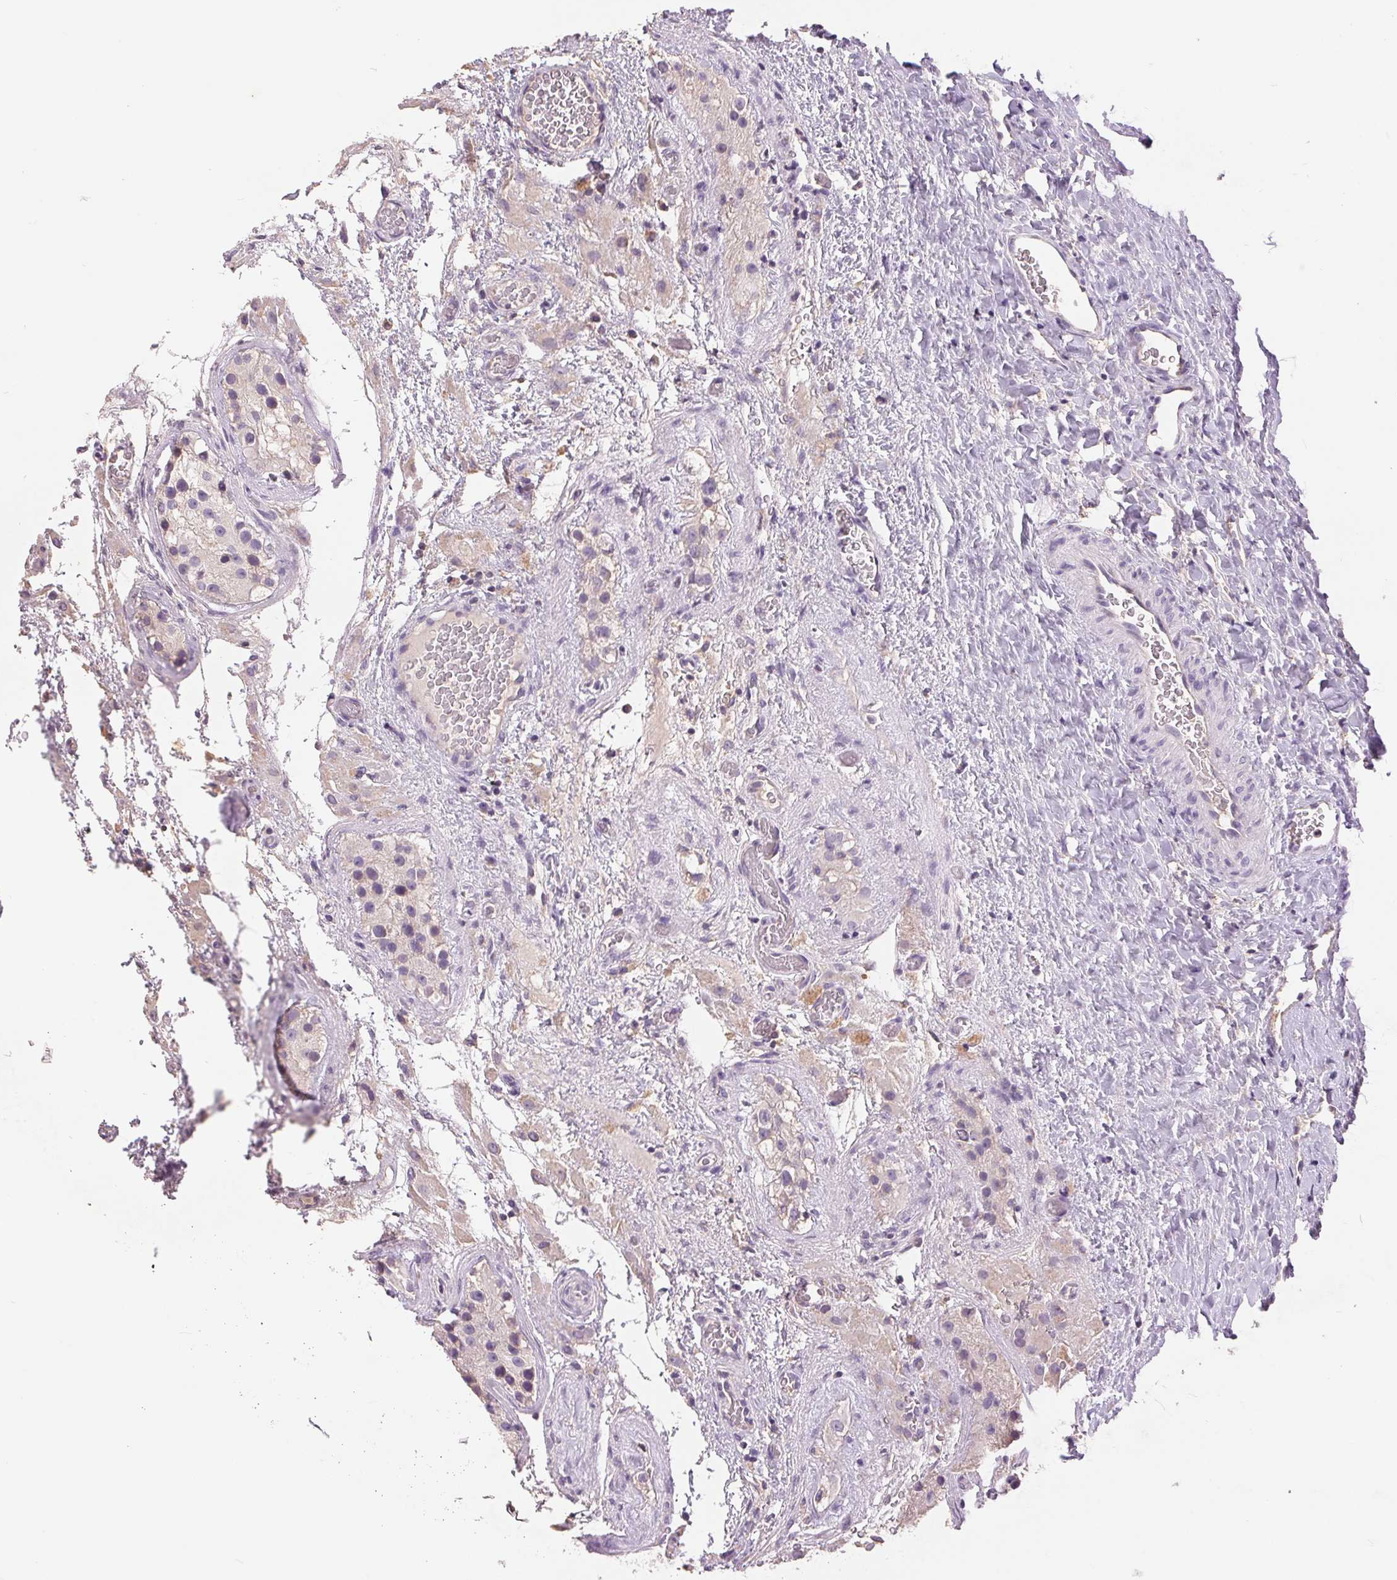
{"staining": {"intensity": "negative", "quantity": "none", "location": "none"}, "tissue": "testis cancer", "cell_type": "Tumor cells", "image_type": "cancer", "snomed": [{"axis": "morphology", "description": "Carcinoma, Embryonal, NOS"}, {"axis": "topography", "description": "Testis"}], "caption": "Immunohistochemistry (IHC) of testis embryonal carcinoma exhibits no positivity in tumor cells.", "gene": "FXYD4", "patient": {"sex": "male", "age": 26}}